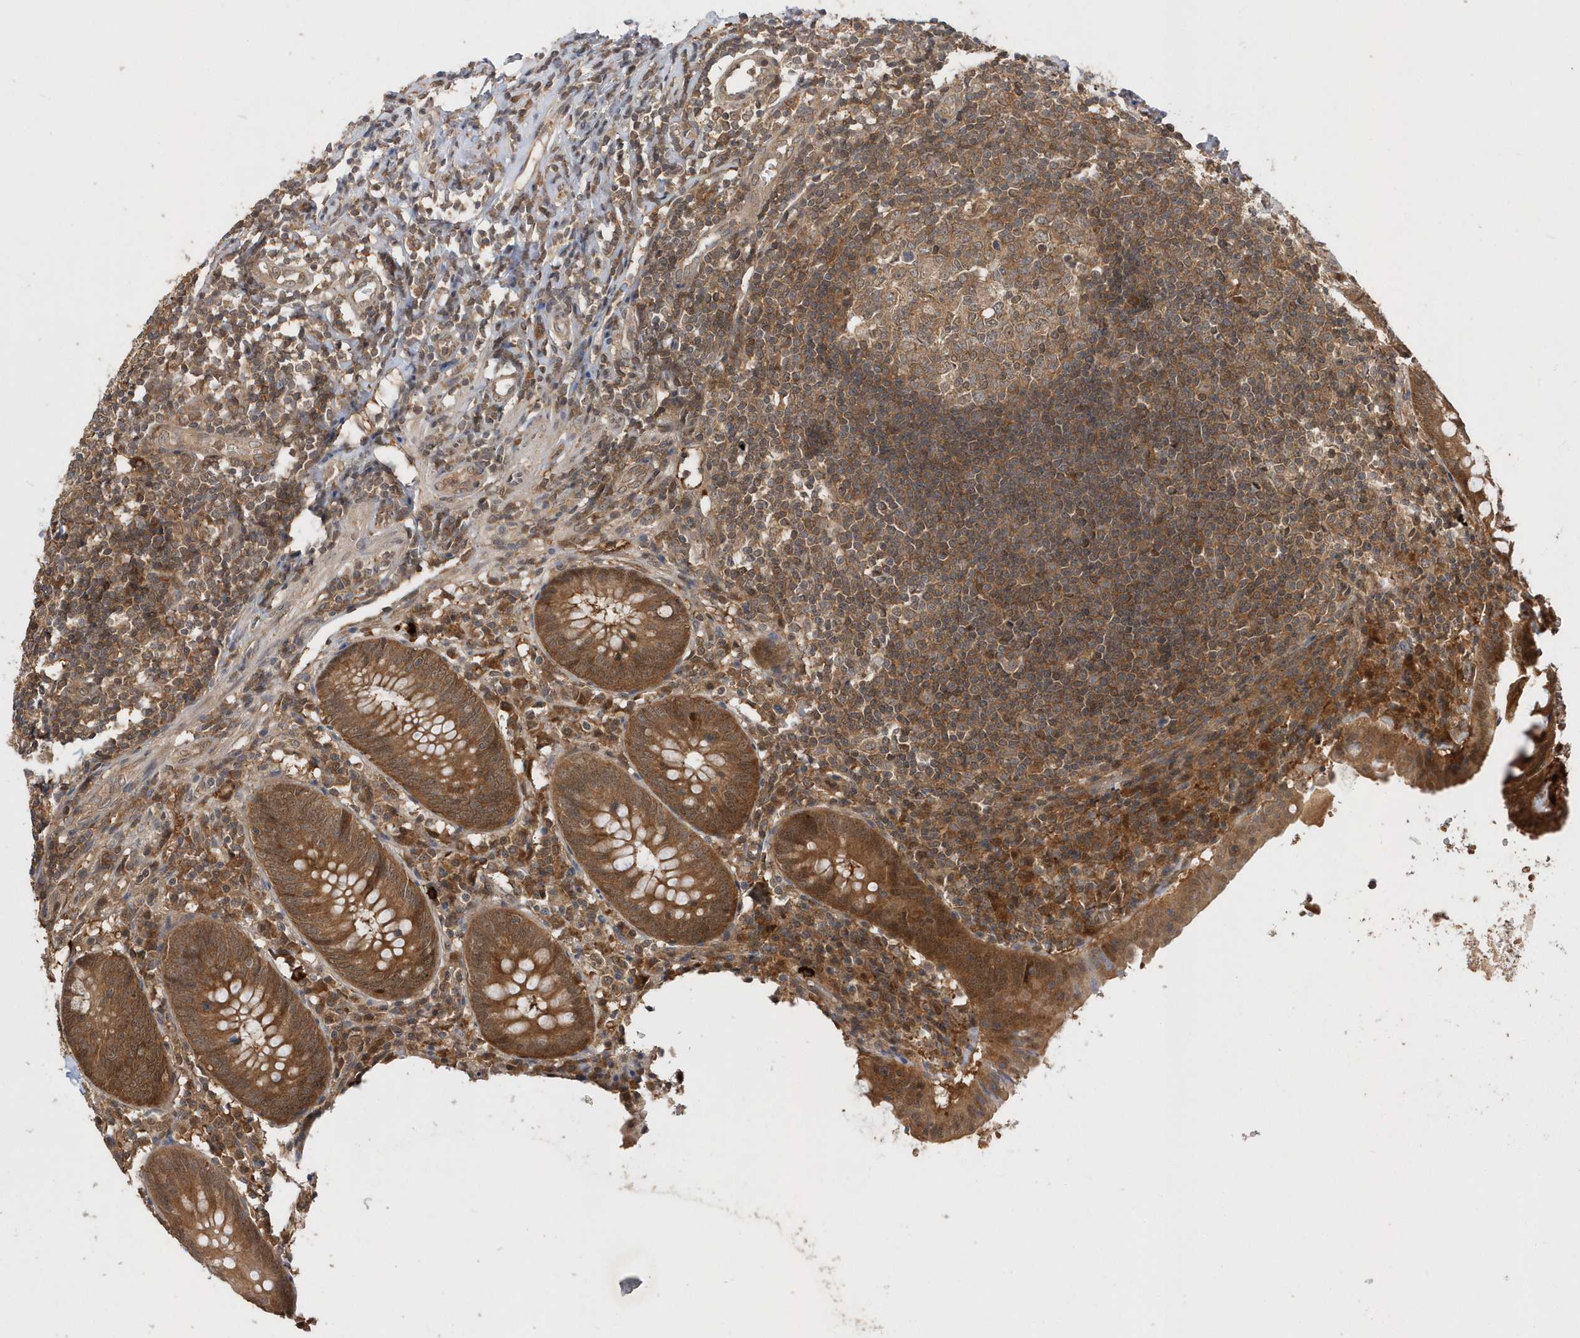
{"staining": {"intensity": "moderate", "quantity": ">75%", "location": "cytoplasmic/membranous"}, "tissue": "appendix", "cell_type": "Glandular cells", "image_type": "normal", "snomed": [{"axis": "morphology", "description": "Normal tissue, NOS"}, {"axis": "topography", "description": "Appendix"}], "caption": "DAB (3,3'-diaminobenzidine) immunohistochemical staining of benign human appendix reveals moderate cytoplasmic/membranous protein expression in approximately >75% of glandular cells.", "gene": "RPEL1", "patient": {"sex": "female", "age": 54}}